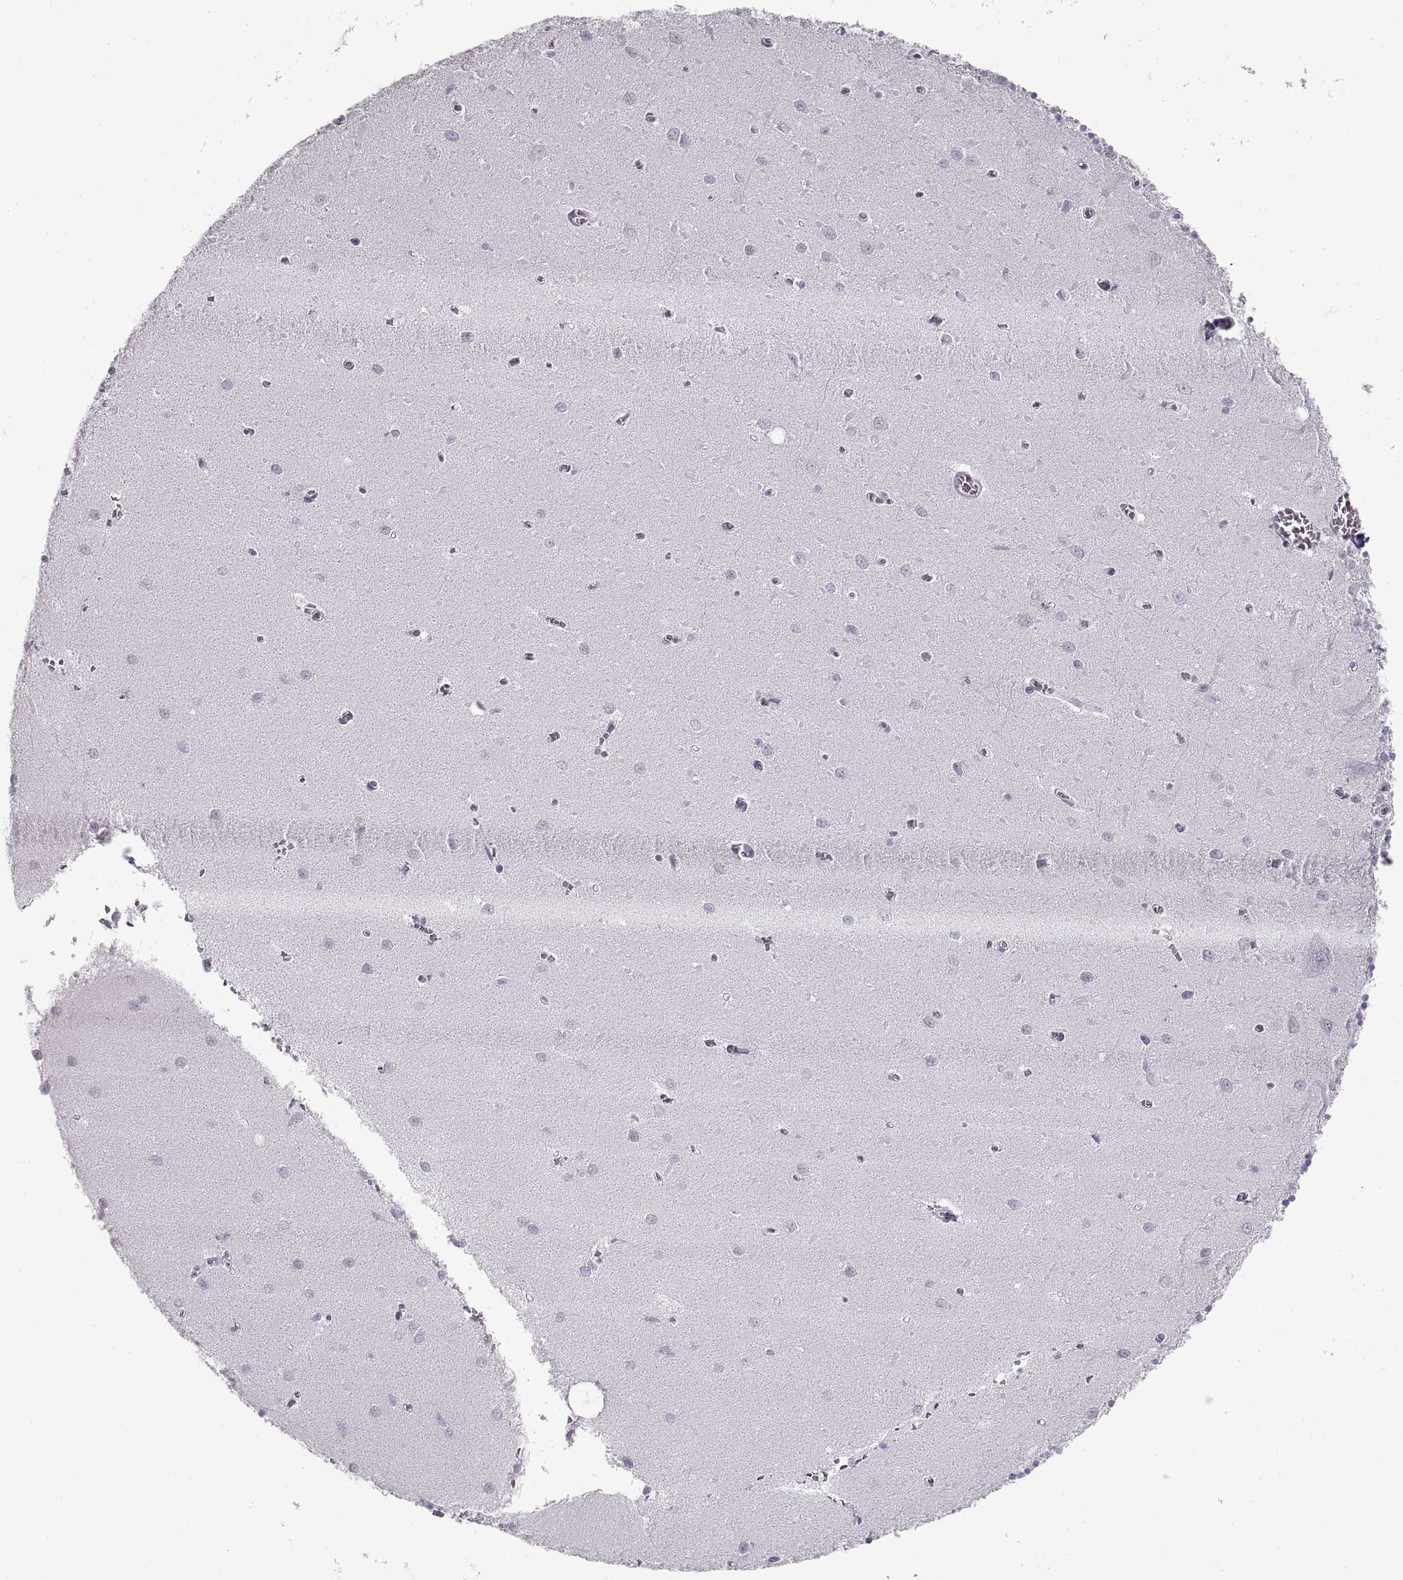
{"staining": {"intensity": "negative", "quantity": "none", "location": "none"}, "tissue": "cerebellum", "cell_type": "Cells in granular layer", "image_type": "normal", "snomed": [{"axis": "morphology", "description": "Normal tissue, NOS"}, {"axis": "topography", "description": "Cerebellum"}], "caption": "This is a histopathology image of immunohistochemistry (IHC) staining of benign cerebellum, which shows no staining in cells in granular layer.", "gene": "NANOS3", "patient": {"sex": "female", "age": 64}}